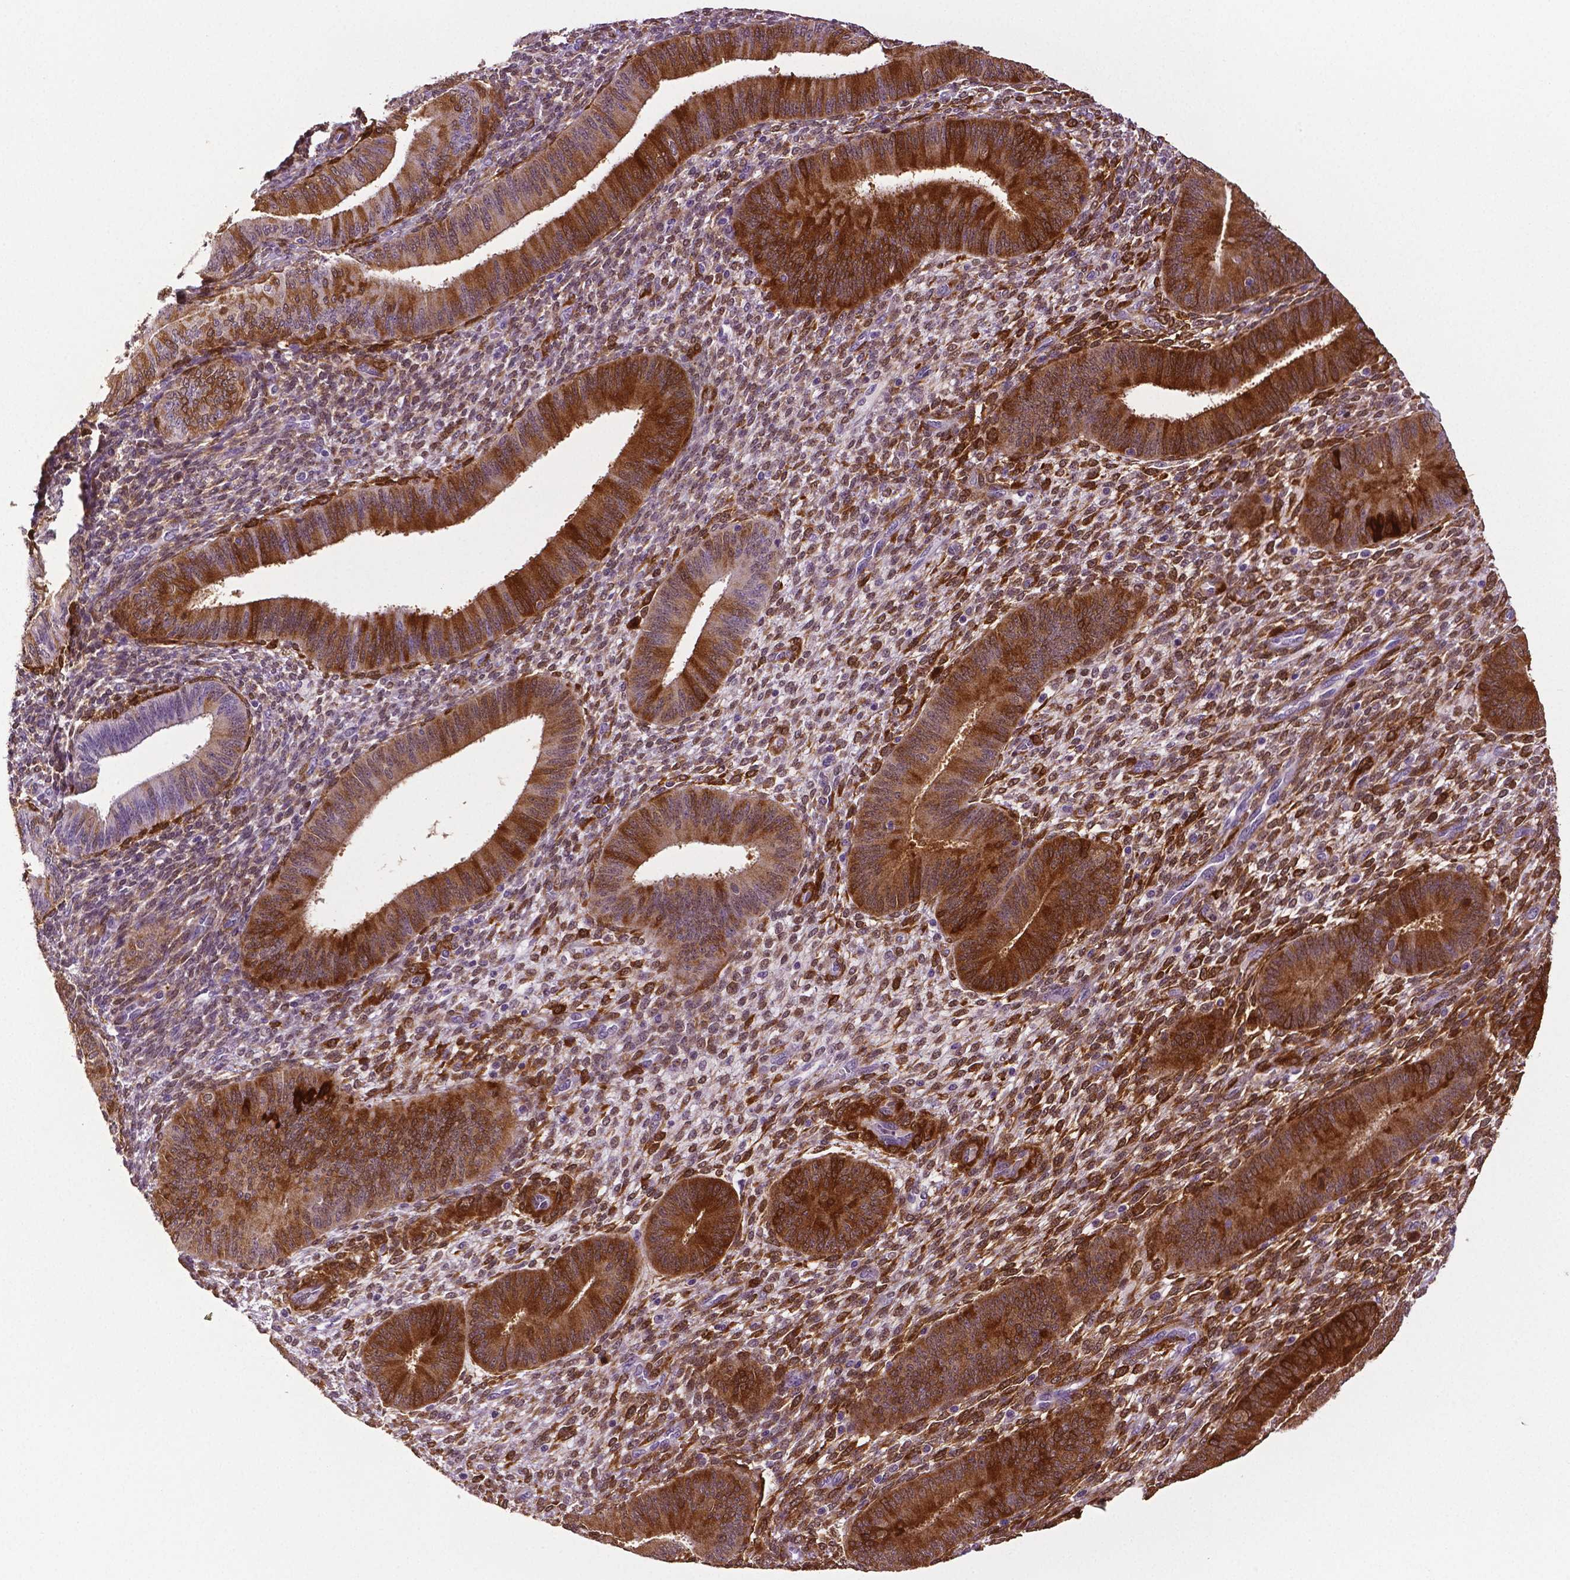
{"staining": {"intensity": "strong", "quantity": "<25%", "location": "cytoplasmic/membranous"}, "tissue": "endometrium", "cell_type": "Cells in endometrial stroma", "image_type": "normal", "snomed": [{"axis": "morphology", "description": "Normal tissue, NOS"}, {"axis": "topography", "description": "Endometrium"}], "caption": "Immunohistochemistry (IHC) staining of benign endometrium, which reveals medium levels of strong cytoplasmic/membranous staining in approximately <25% of cells in endometrial stroma indicating strong cytoplasmic/membranous protein staining. The staining was performed using DAB (brown) for protein detection and nuclei were counterstained in hematoxylin (blue).", "gene": "PHGDH", "patient": {"sex": "female", "age": 39}}